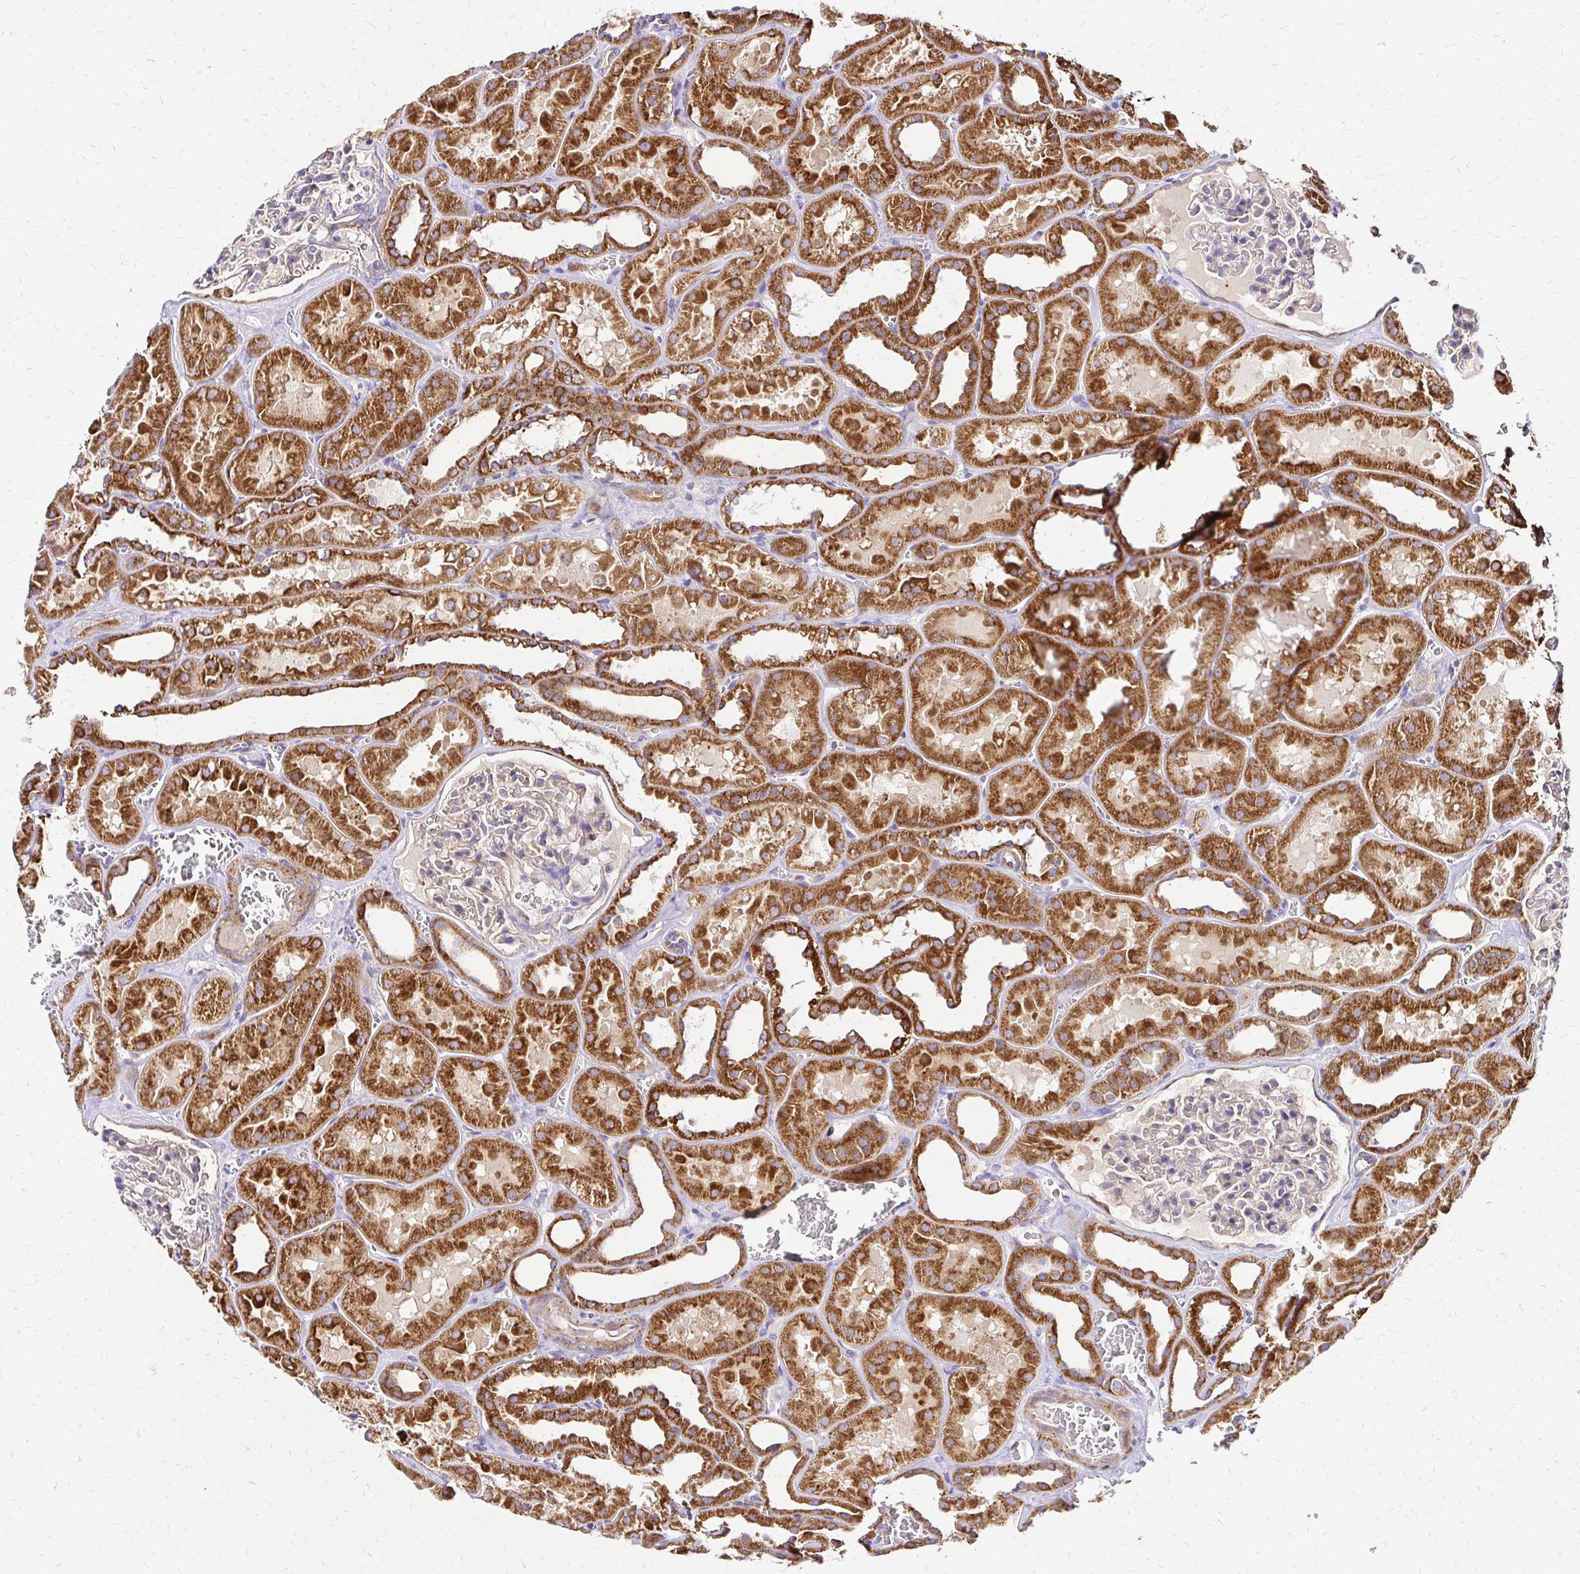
{"staining": {"intensity": "negative", "quantity": "none", "location": "none"}, "tissue": "kidney", "cell_type": "Cells in glomeruli", "image_type": "normal", "snomed": [{"axis": "morphology", "description": "Normal tissue, NOS"}, {"axis": "topography", "description": "Kidney"}], "caption": "This is an immunohistochemistry photomicrograph of unremarkable kidney. There is no staining in cells in glomeruli.", "gene": "MRPL13", "patient": {"sex": "female", "age": 41}}